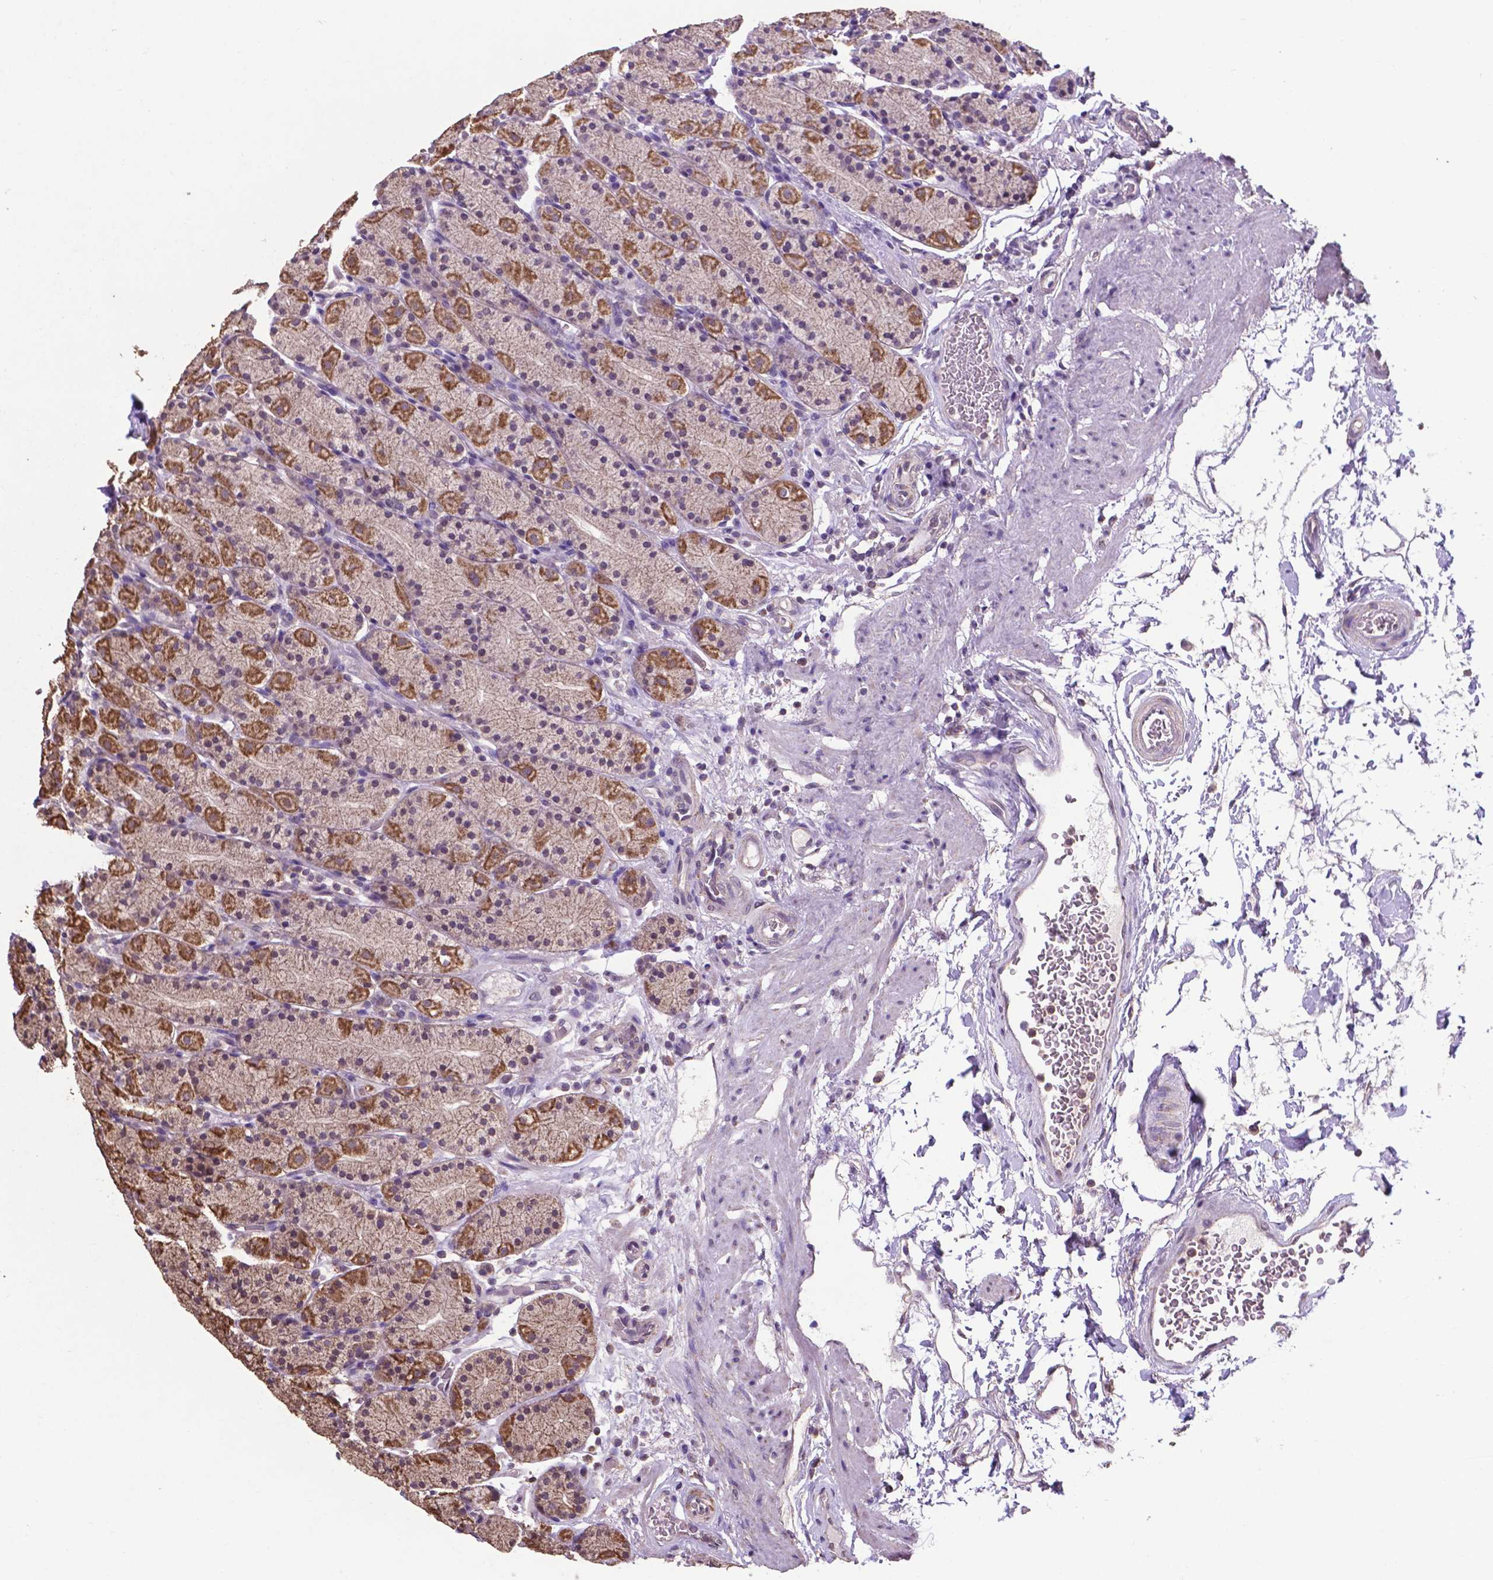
{"staining": {"intensity": "strong", "quantity": "25%-75%", "location": "cytoplasmic/membranous"}, "tissue": "stomach", "cell_type": "Glandular cells", "image_type": "normal", "snomed": [{"axis": "morphology", "description": "Normal tissue, NOS"}, {"axis": "topography", "description": "Stomach, upper"}, {"axis": "topography", "description": "Stomach"}], "caption": "Unremarkable stomach displays strong cytoplasmic/membranous positivity in about 25%-75% of glandular cells.", "gene": "DCAF1", "patient": {"sex": "male", "age": 62}}